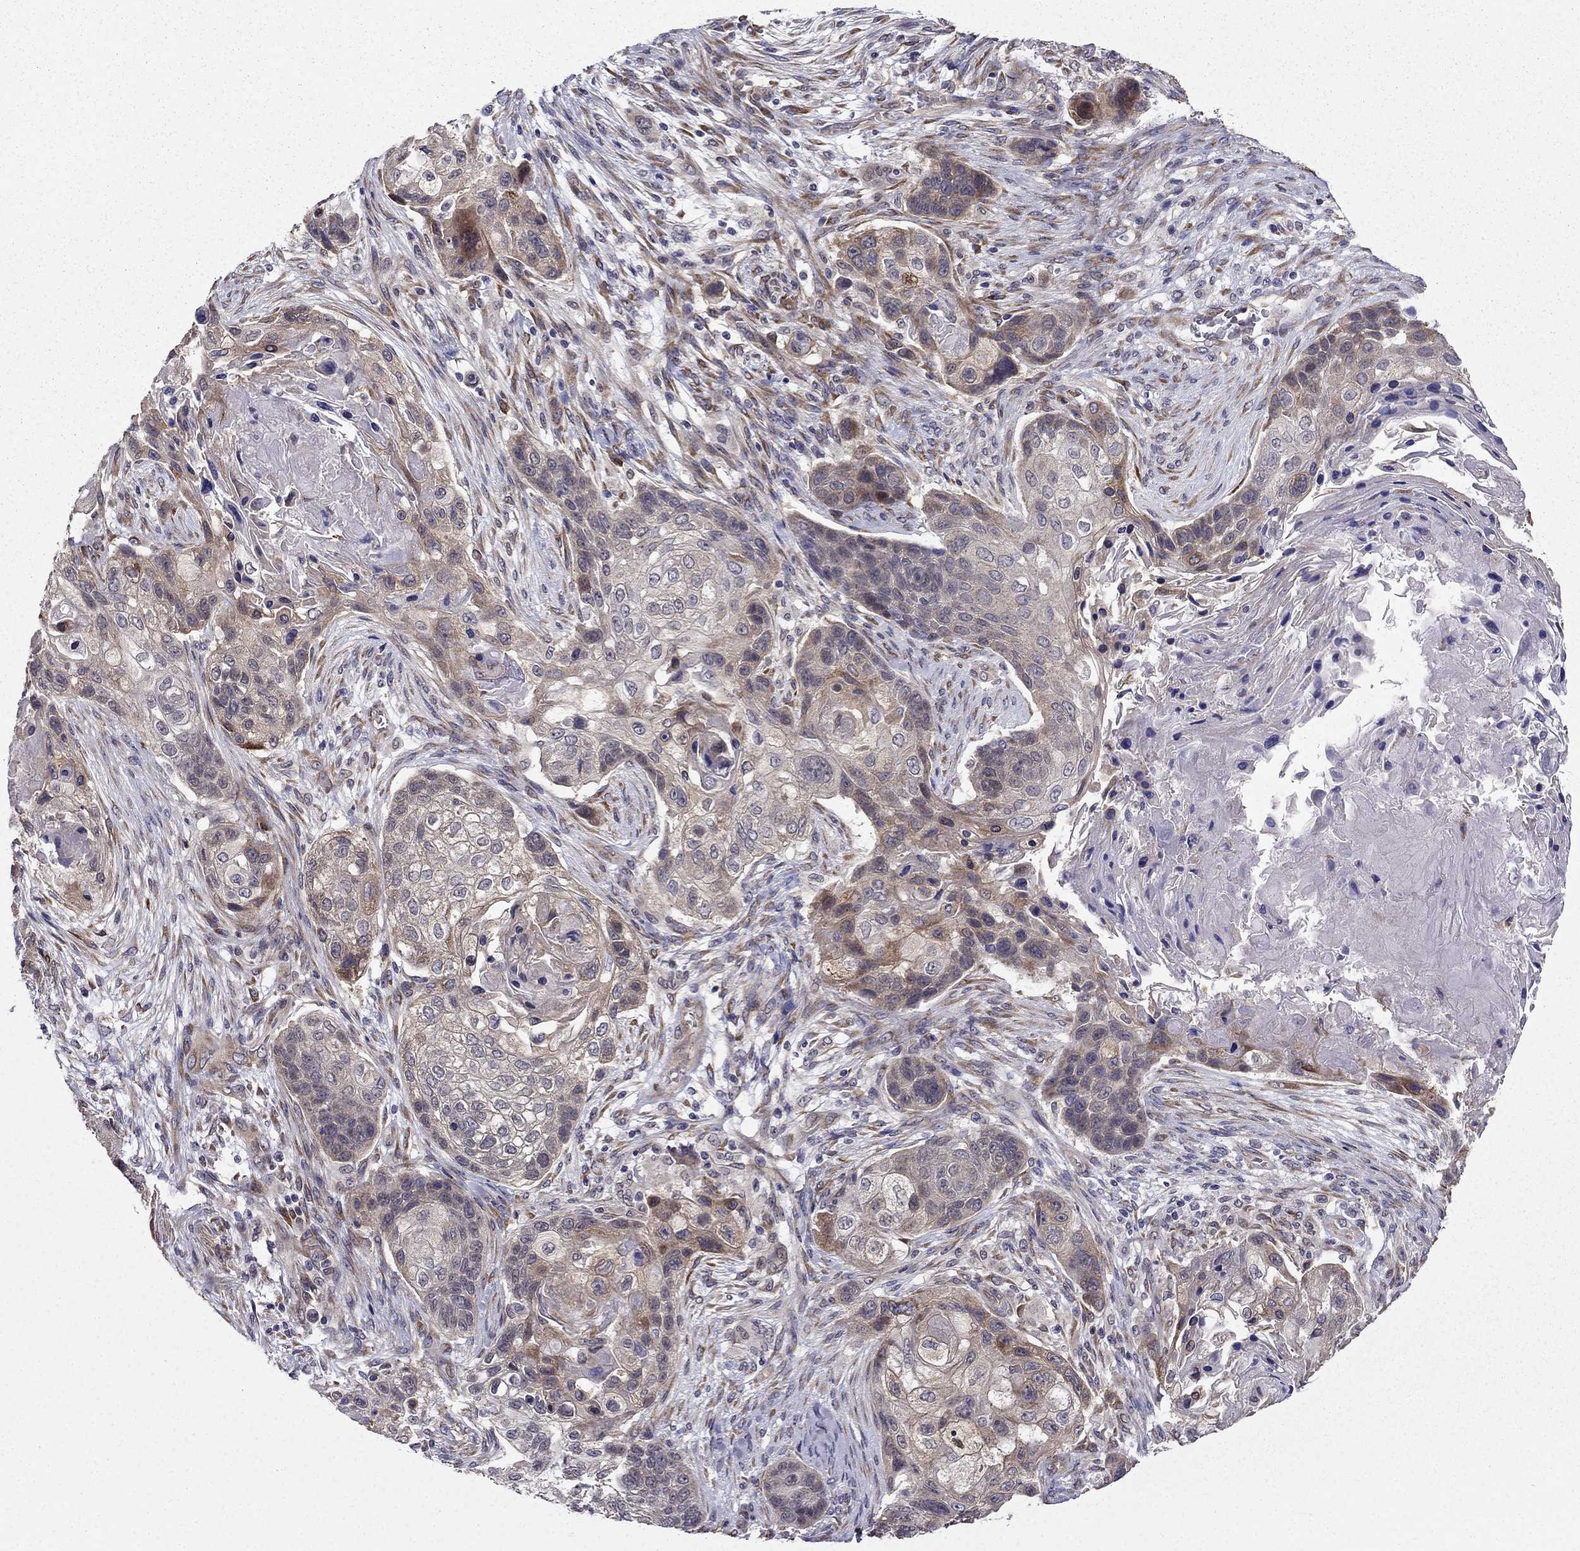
{"staining": {"intensity": "weak", "quantity": "<25%", "location": "cytoplasmic/membranous"}, "tissue": "lung cancer", "cell_type": "Tumor cells", "image_type": "cancer", "snomed": [{"axis": "morphology", "description": "Squamous cell carcinoma, NOS"}, {"axis": "topography", "description": "Lung"}], "caption": "Photomicrograph shows no protein expression in tumor cells of squamous cell carcinoma (lung) tissue. Brightfield microscopy of immunohistochemistry stained with DAB (3,3'-diaminobenzidine) (brown) and hematoxylin (blue), captured at high magnification.", "gene": "ARHGEF28", "patient": {"sex": "male", "age": 69}}